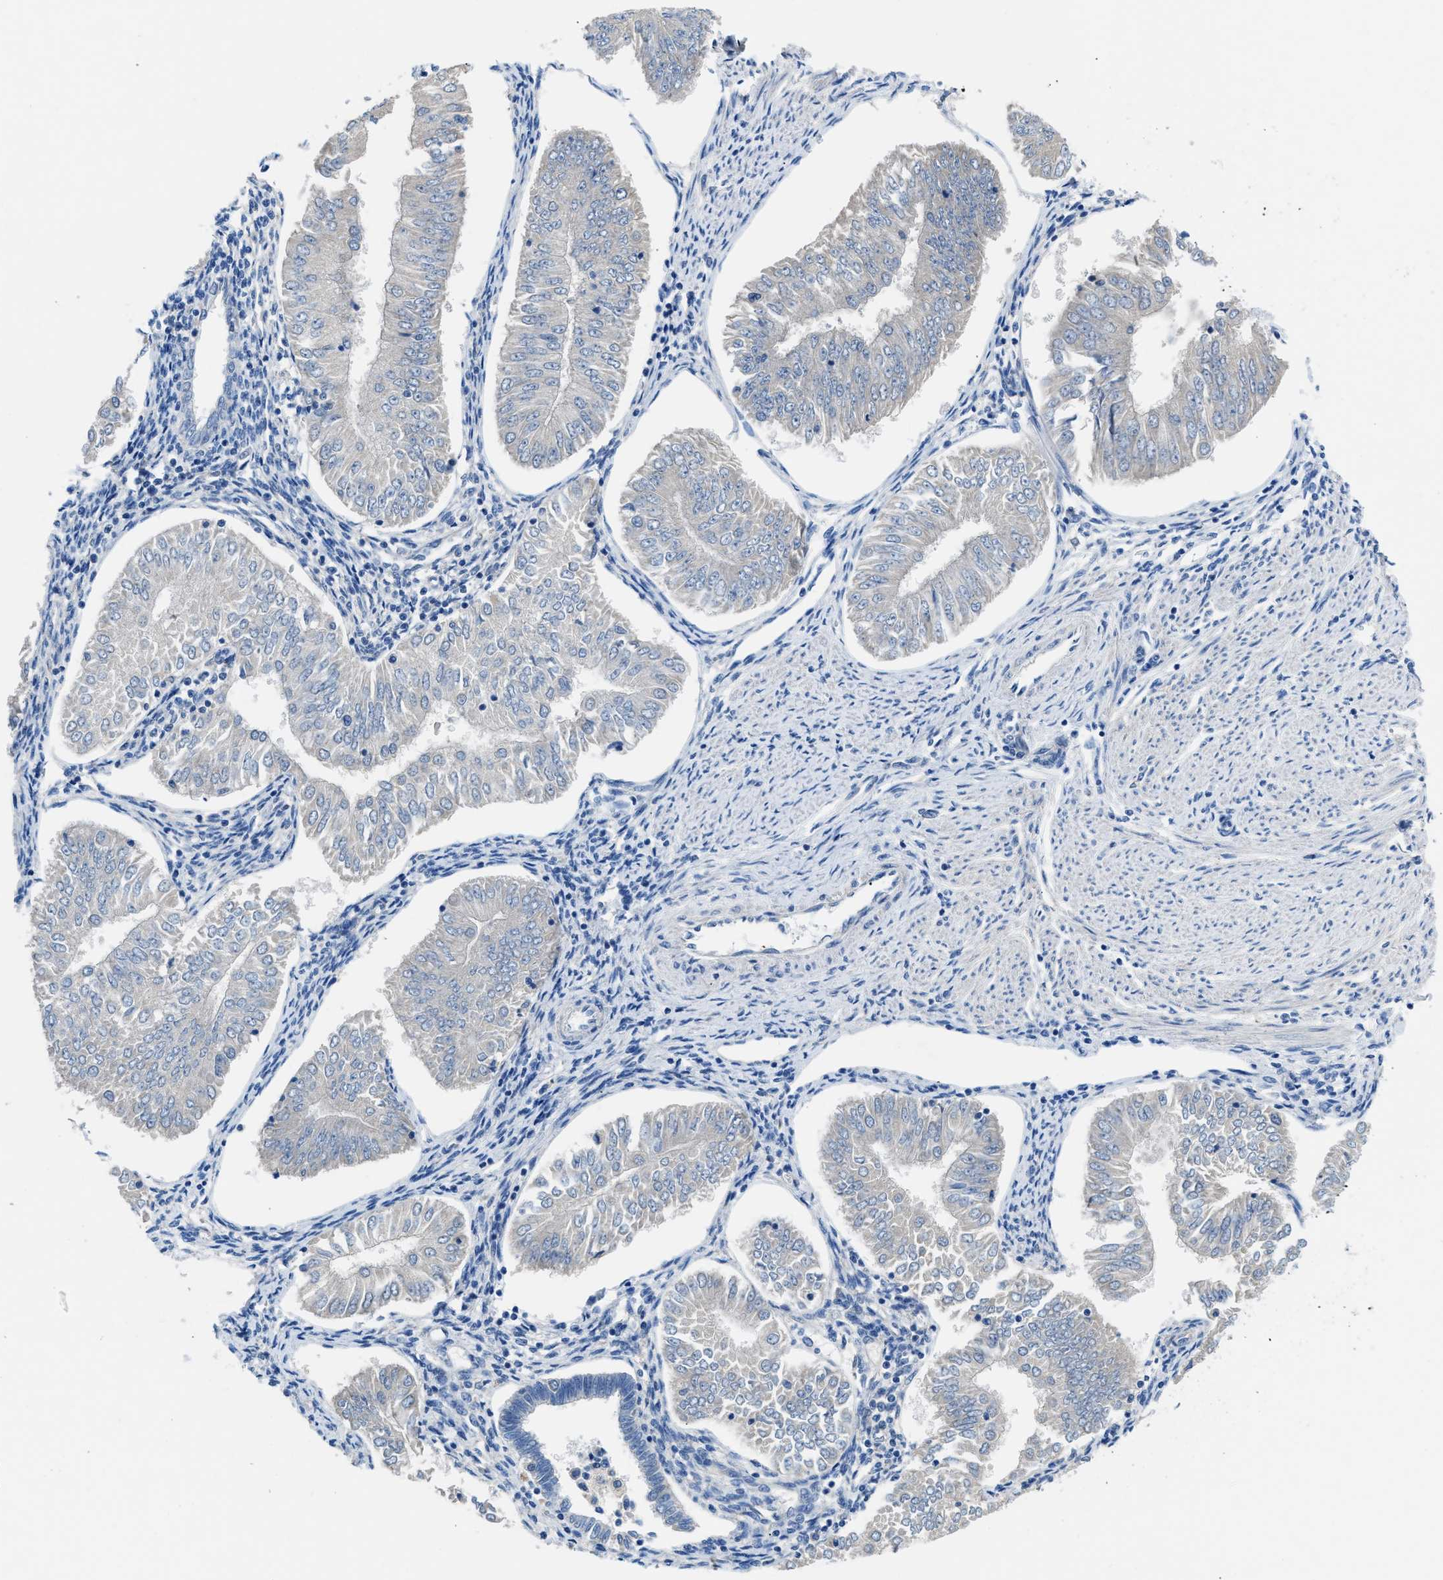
{"staining": {"intensity": "negative", "quantity": "none", "location": "none"}, "tissue": "endometrial cancer", "cell_type": "Tumor cells", "image_type": "cancer", "snomed": [{"axis": "morphology", "description": "Adenocarcinoma, NOS"}, {"axis": "topography", "description": "Endometrium"}], "caption": "Immunohistochemistry (IHC) image of endometrial cancer stained for a protein (brown), which displays no positivity in tumor cells.", "gene": "SLC10A6", "patient": {"sex": "female", "age": 53}}